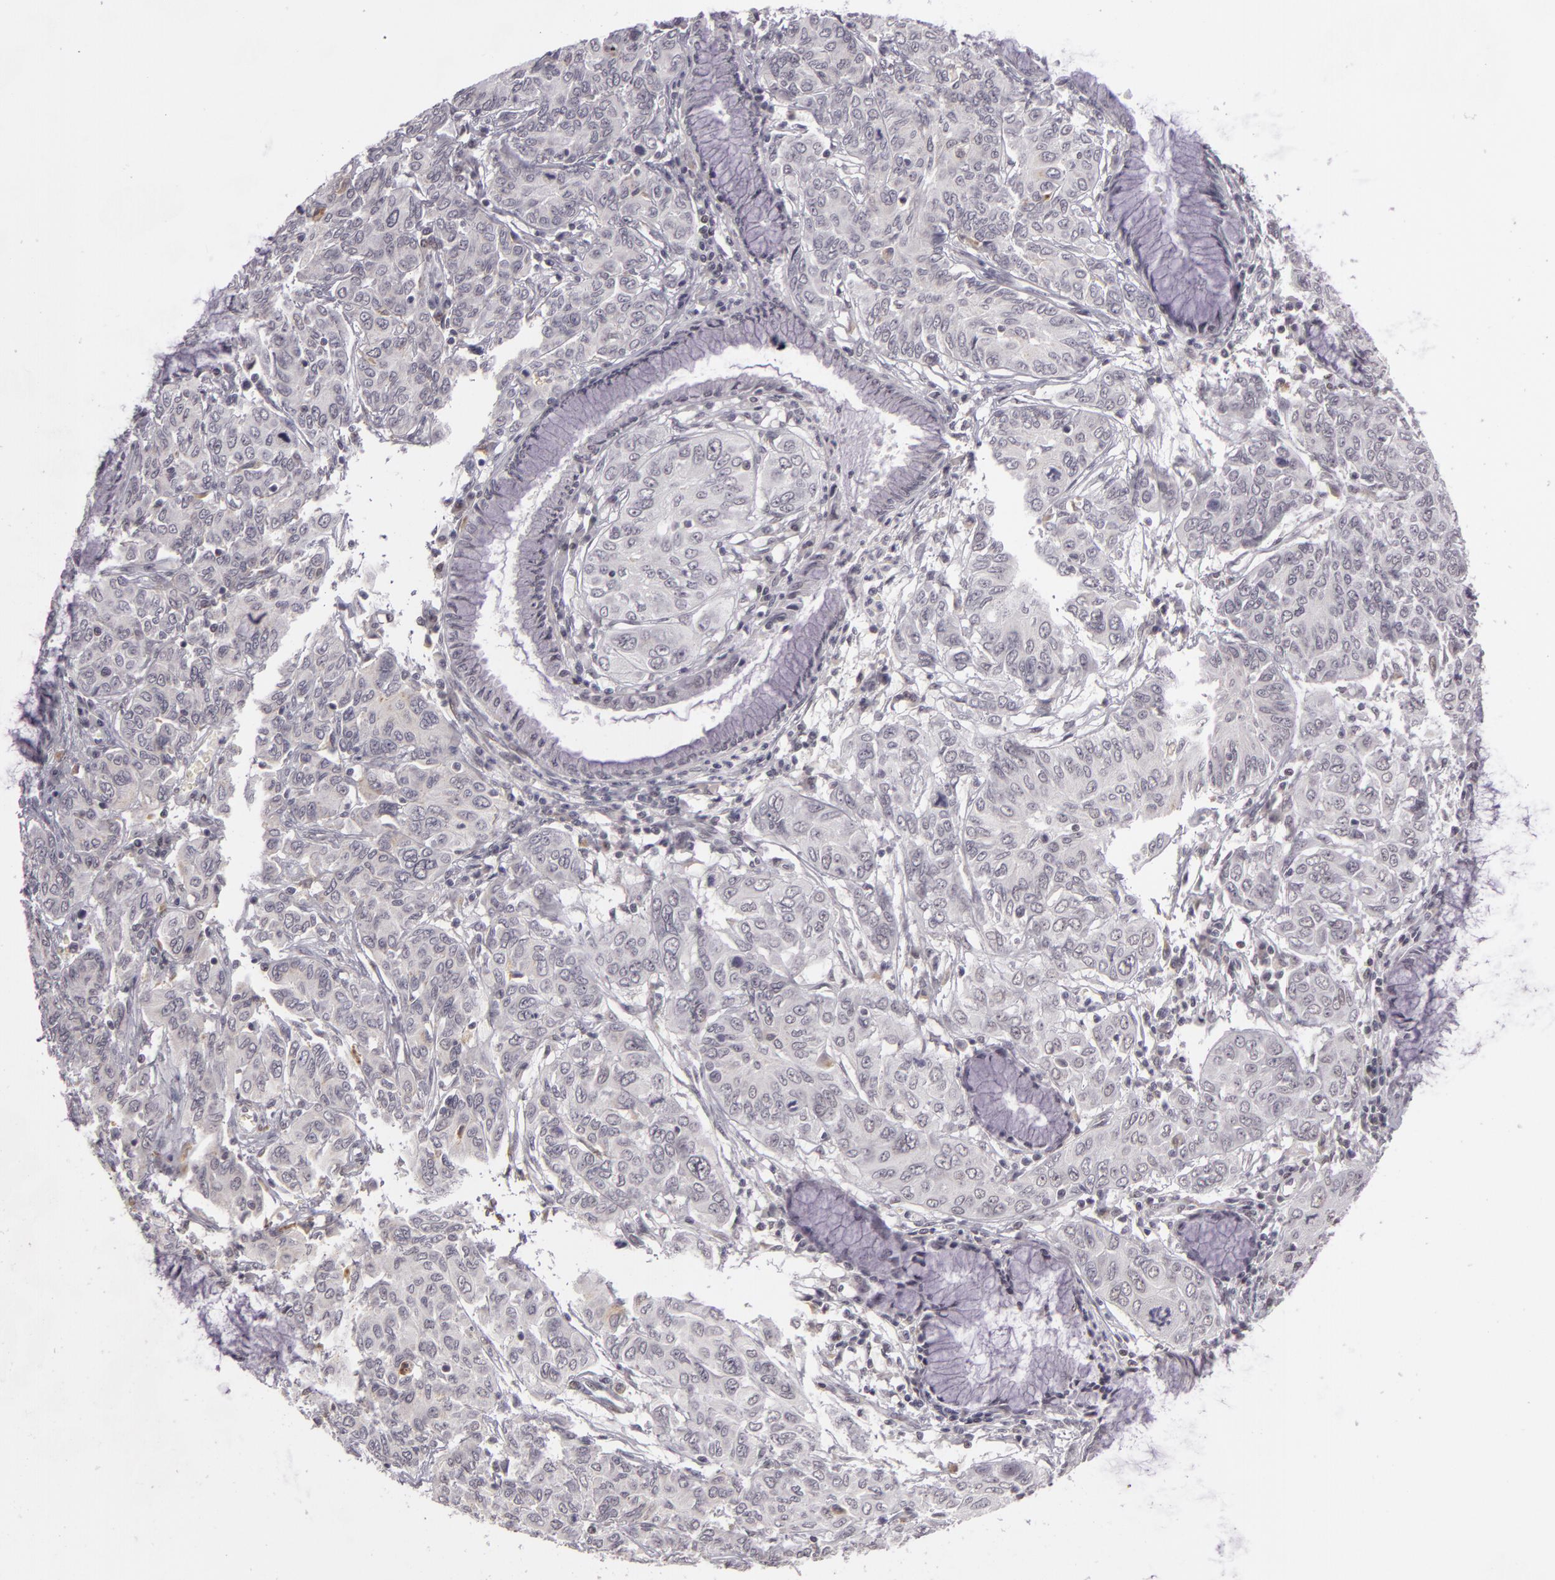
{"staining": {"intensity": "negative", "quantity": "none", "location": "none"}, "tissue": "cervical cancer", "cell_type": "Tumor cells", "image_type": "cancer", "snomed": [{"axis": "morphology", "description": "Squamous cell carcinoma, NOS"}, {"axis": "topography", "description": "Cervix"}], "caption": "Immunohistochemistry of cervical squamous cell carcinoma displays no expression in tumor cells.", "gene": "RRP7A", "patient": {"sex": "female", "age": 38}}